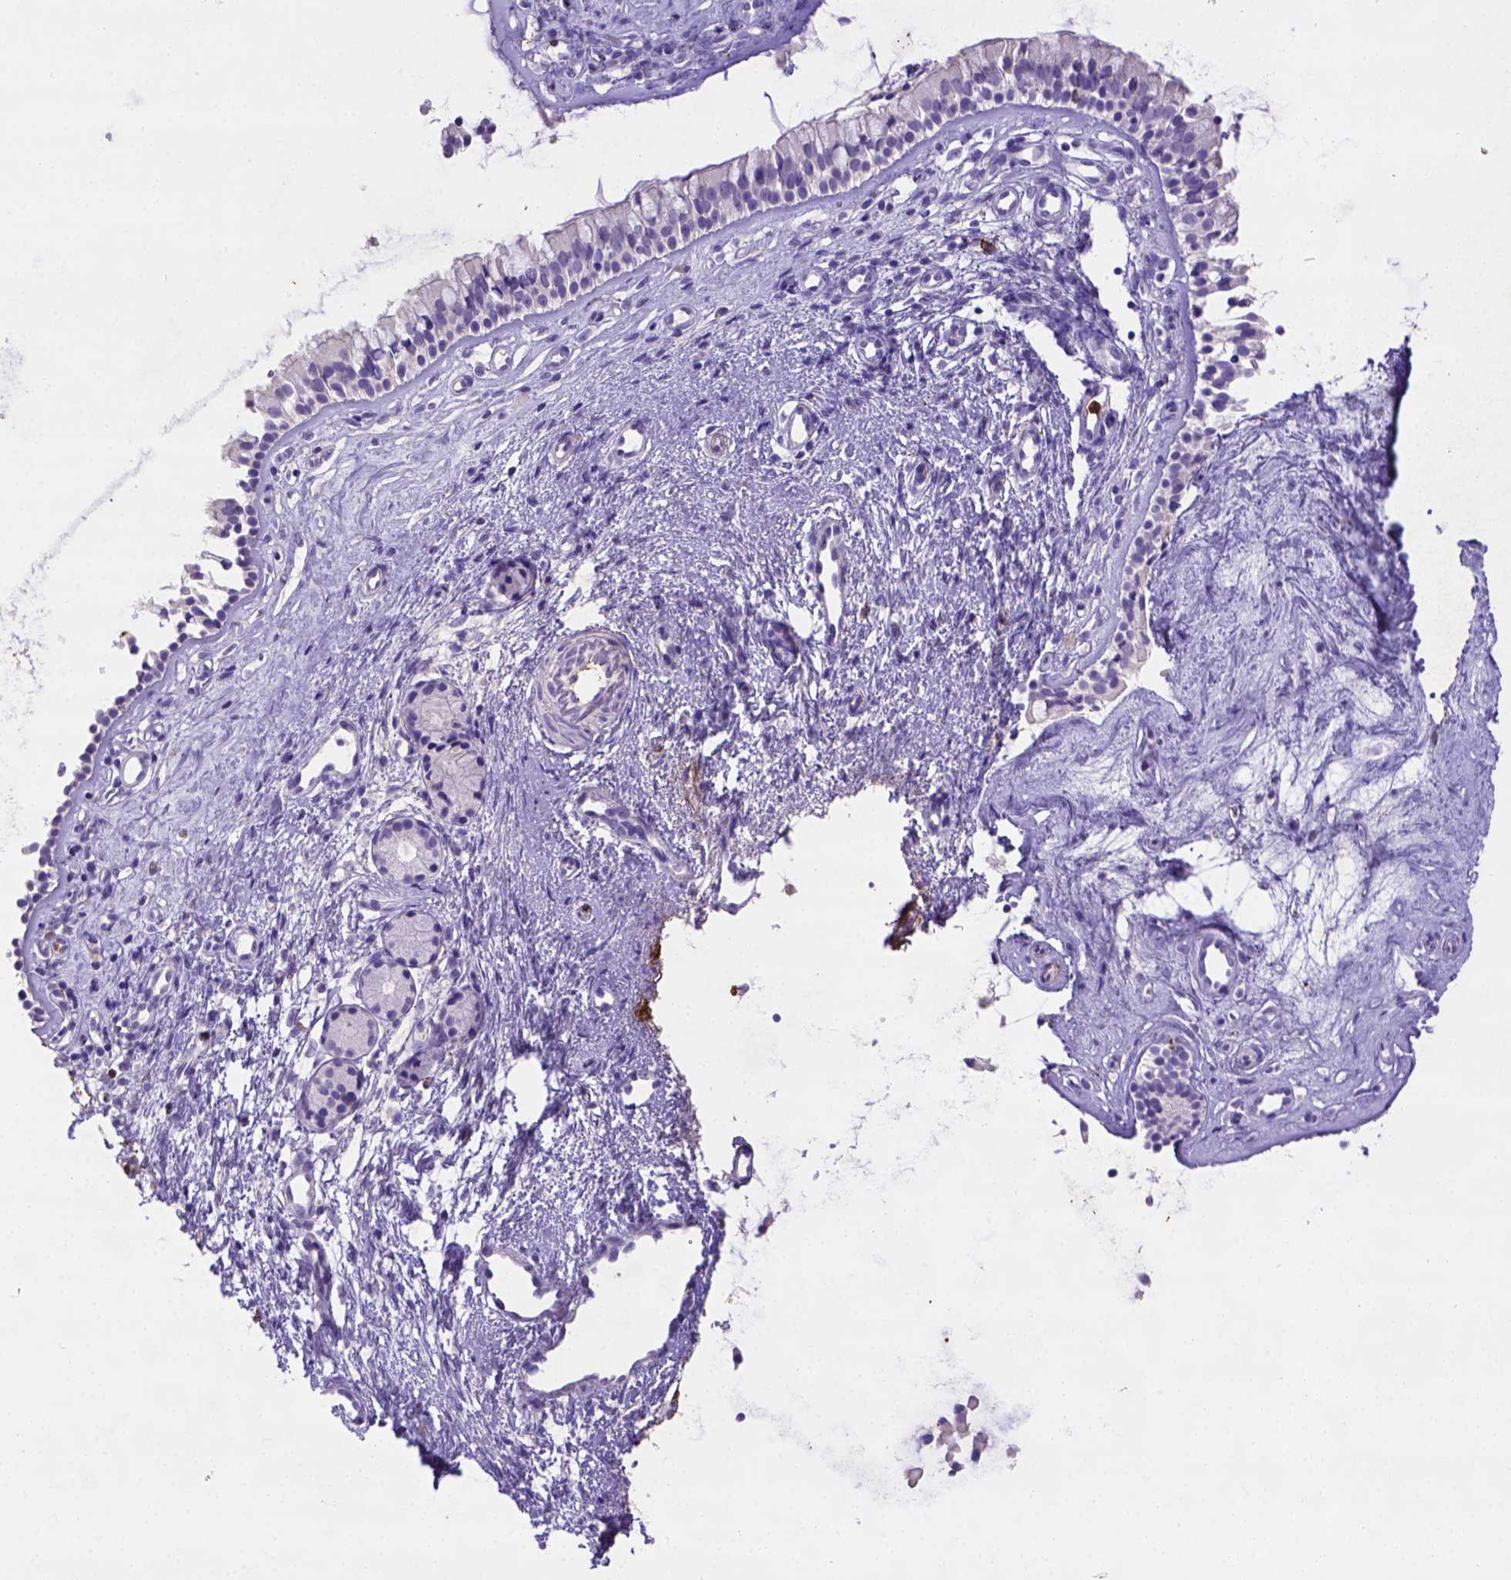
{"staining": {"intensity": "negative", "quantity": "none", "location": "none"}, "tissue": "nasopharynx", "cell_type": "Respiratory epithelial cells", "image_type": "normal", "snomed": [{"axis": "morphology", "description": "Normal tissue, NOS"}, {"axis": "topography", "description": "Nasopharynx"}], "caption": "Immunohistochemistry micrograph of benign human nasopharynx stained for a protein (brown), which exhibits no staining in respiratory epithelial cells. (Stains: DAB (3,3'-diaminobenzidine) immunohistochemistry (IHC) with hematoxylin counter stain, Microscopy: brightfield microscopy at high magnification).", "gene": "B3GAT1", "patient": {"sex": "female", "age": 52}}